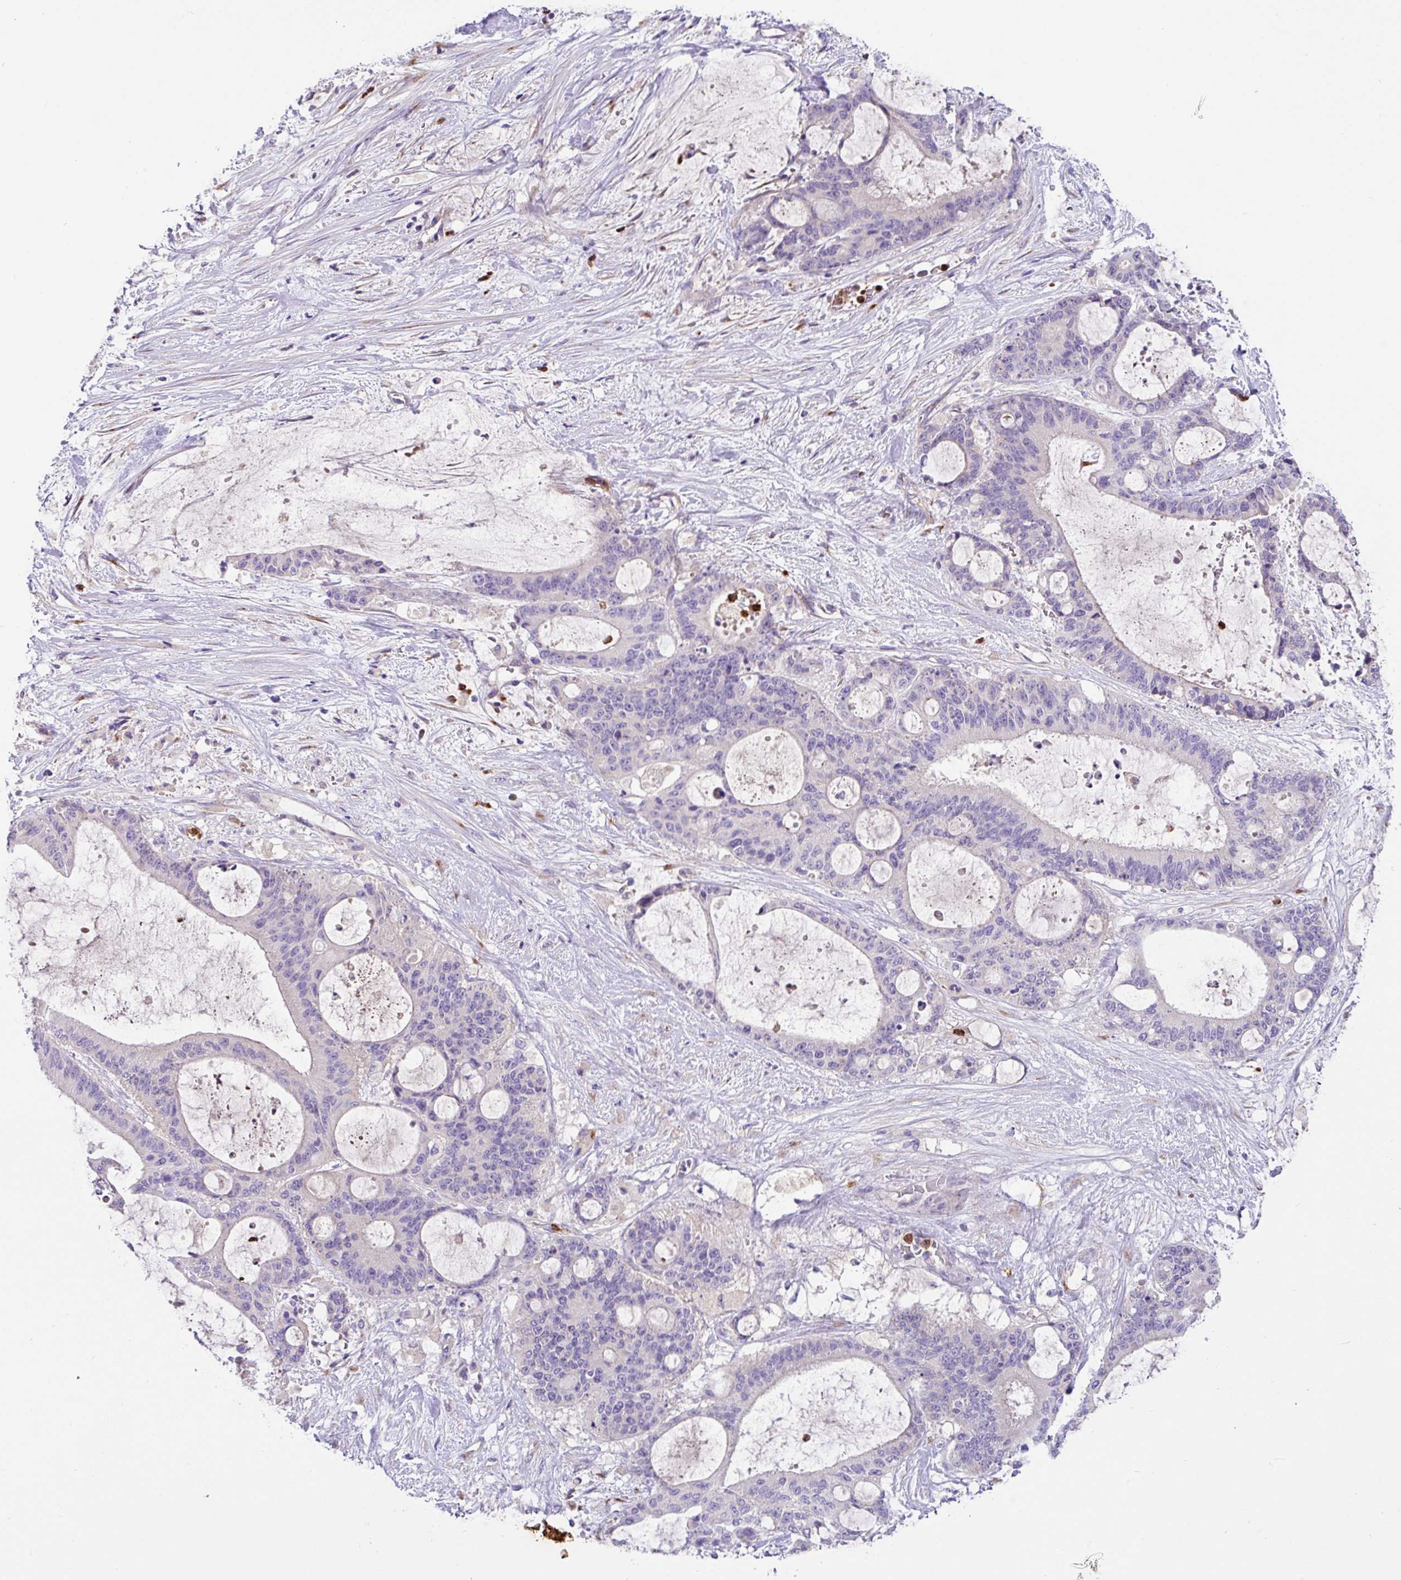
{"staining": {"intensity": "negative", "quantity": "none", "location": "none"}, "tissue": "liver cancer", "cell_type": "Tumor cells", "image_type": "cancer", "snomed": [{"axis": "morphology", "description": "Normal tissue, NOS"}, {"axis": "morphology", "description": "Cholangiocarcinoma"}, {"axis": "topography", "description": "Liver"}, {"axis": "topography", "description": "Peripheral nerve tissue"}], "caption": "Tumor cells are negative for brown protein staining in liver cancer.", "gene": "CRISP3", "patient": {"sex": "female", "age": 73}}